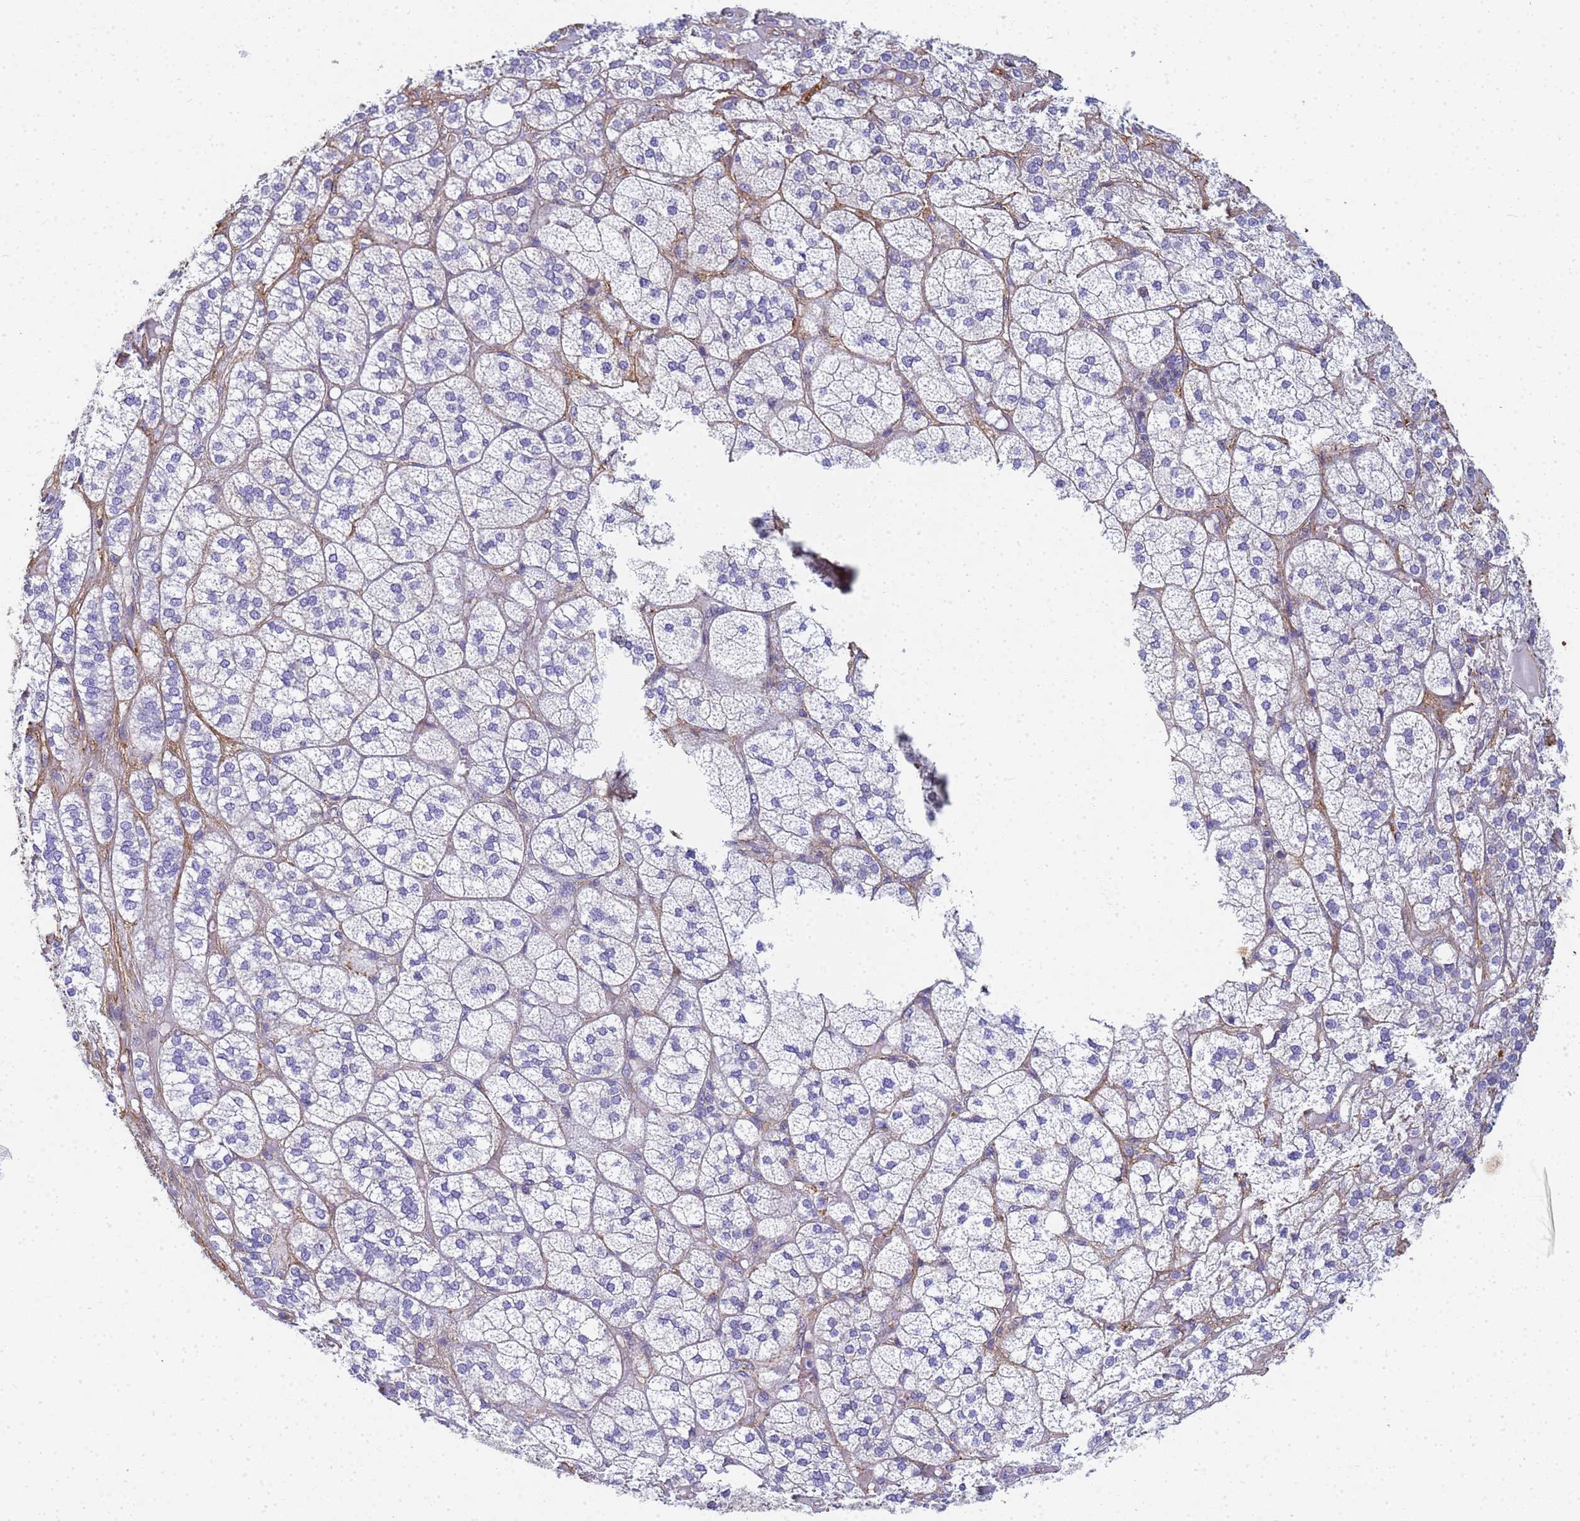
{"staining": {"intensity": "moderate", "quantity": "<25%", "location": "cytoplasmic/membranous"}, "tissue": "adrenal gland", "cell_type": "Glandular cells", "image_type": "normal", "snomed": [{"axis": "morphology", "description": "Normal tissue, NOS"}, {"axis": "topography", "description": "Adrenal gland"}], "caption": "Immunohistochemistry image of normal adrenal gland stained for a protein (brown), which shows low levels of moderate cytoplasmic/membranous expression in approximately <25% of glandular cells.", "gene": "TPM1", "patient": {"sex": "female", "age": 61}}